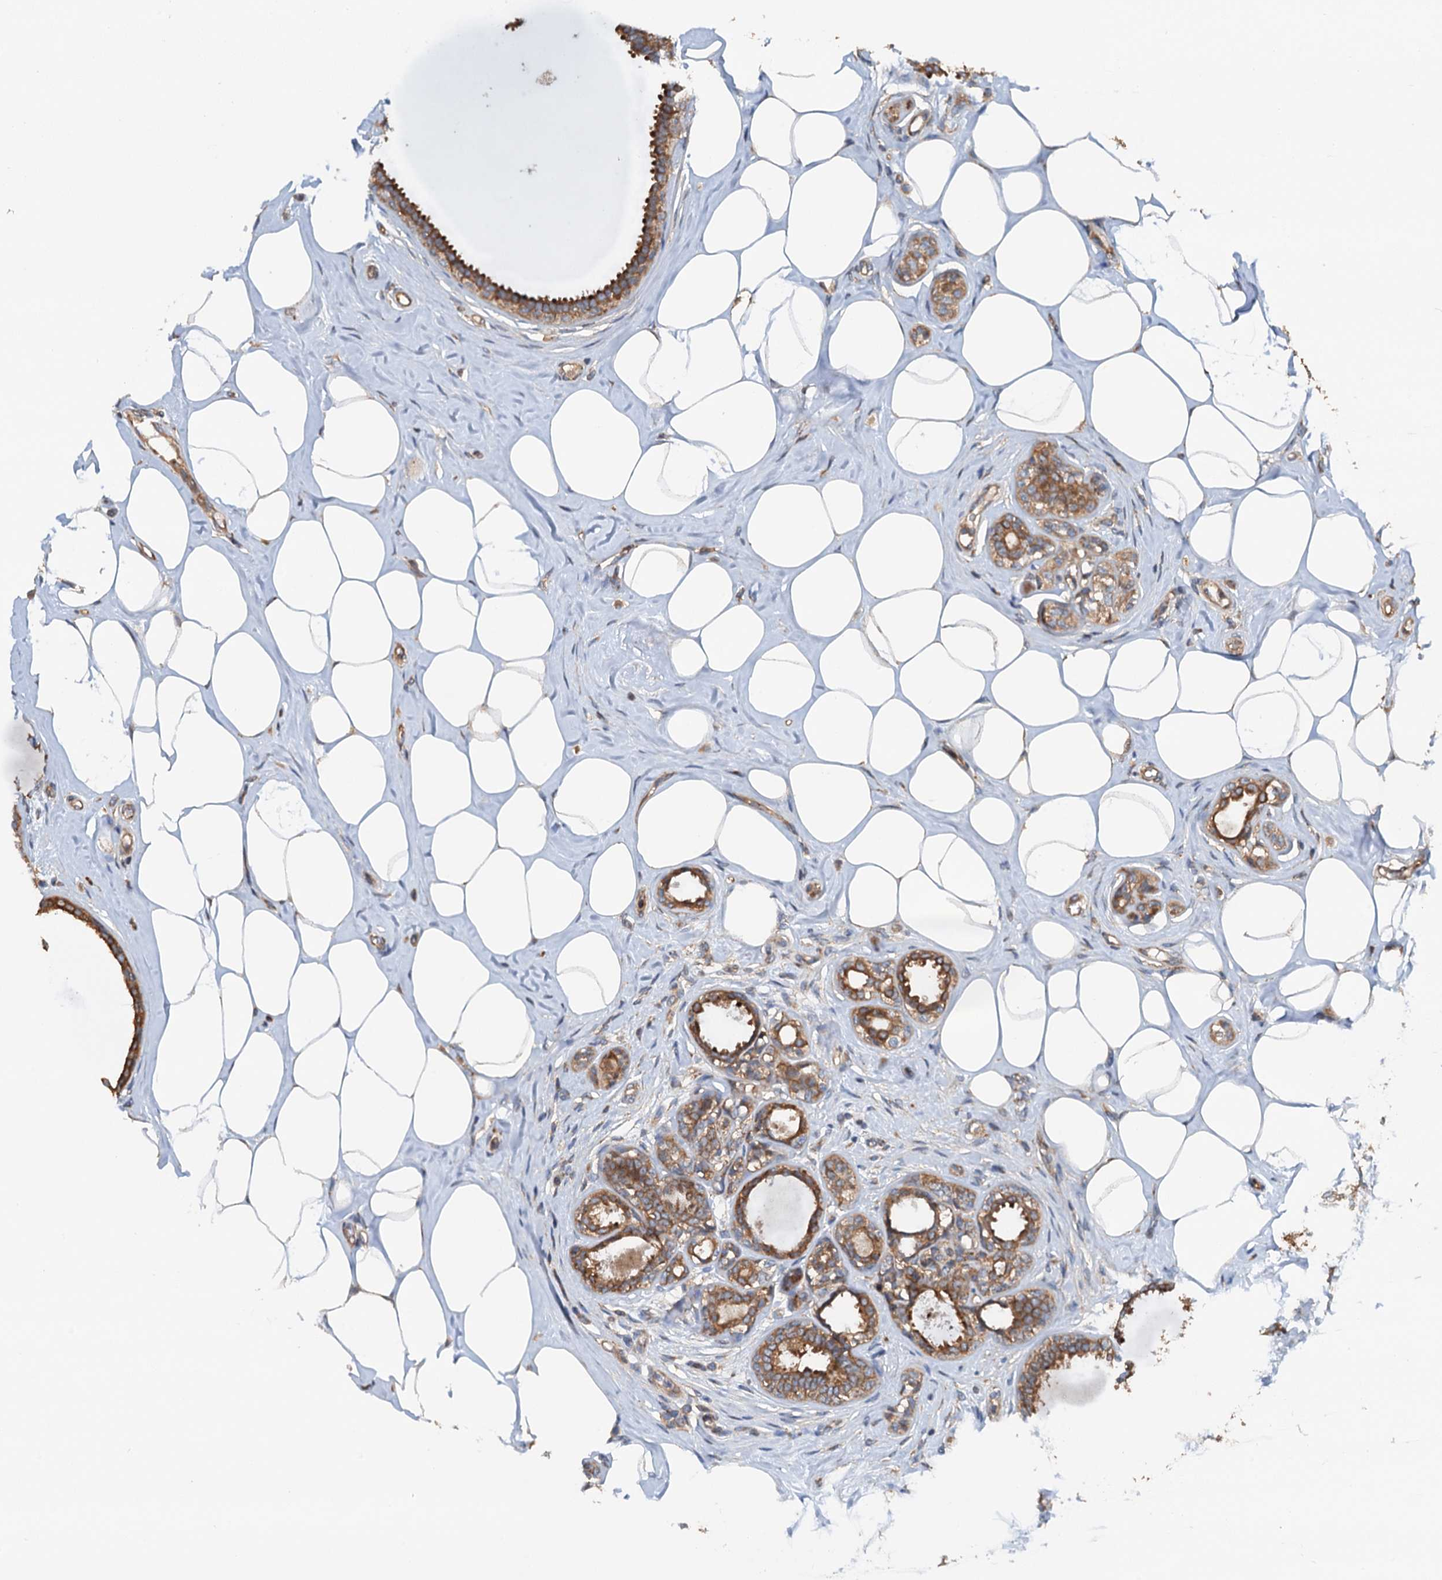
{"staining": {"intensity": "moderate", "quantity": ">75%", "location": "cytoplasmic/membranous"}, "tissue": "breast cancer", "cell_type": "Tumor cells", "image_type": "cancer", "snomed": [{"axis": "morphology", "description": "Lobular carcinoma"}, {"axis": "topography", "description": "Breast"}], "caption": "This is an image of immunohistochemistry (IHC) staining of breast cancer, which shows moderate positivity in the cytoplasmic/membranous of tumor cells.", "gene": "COG3", "patient": {"sex": "female", "age": 51}}